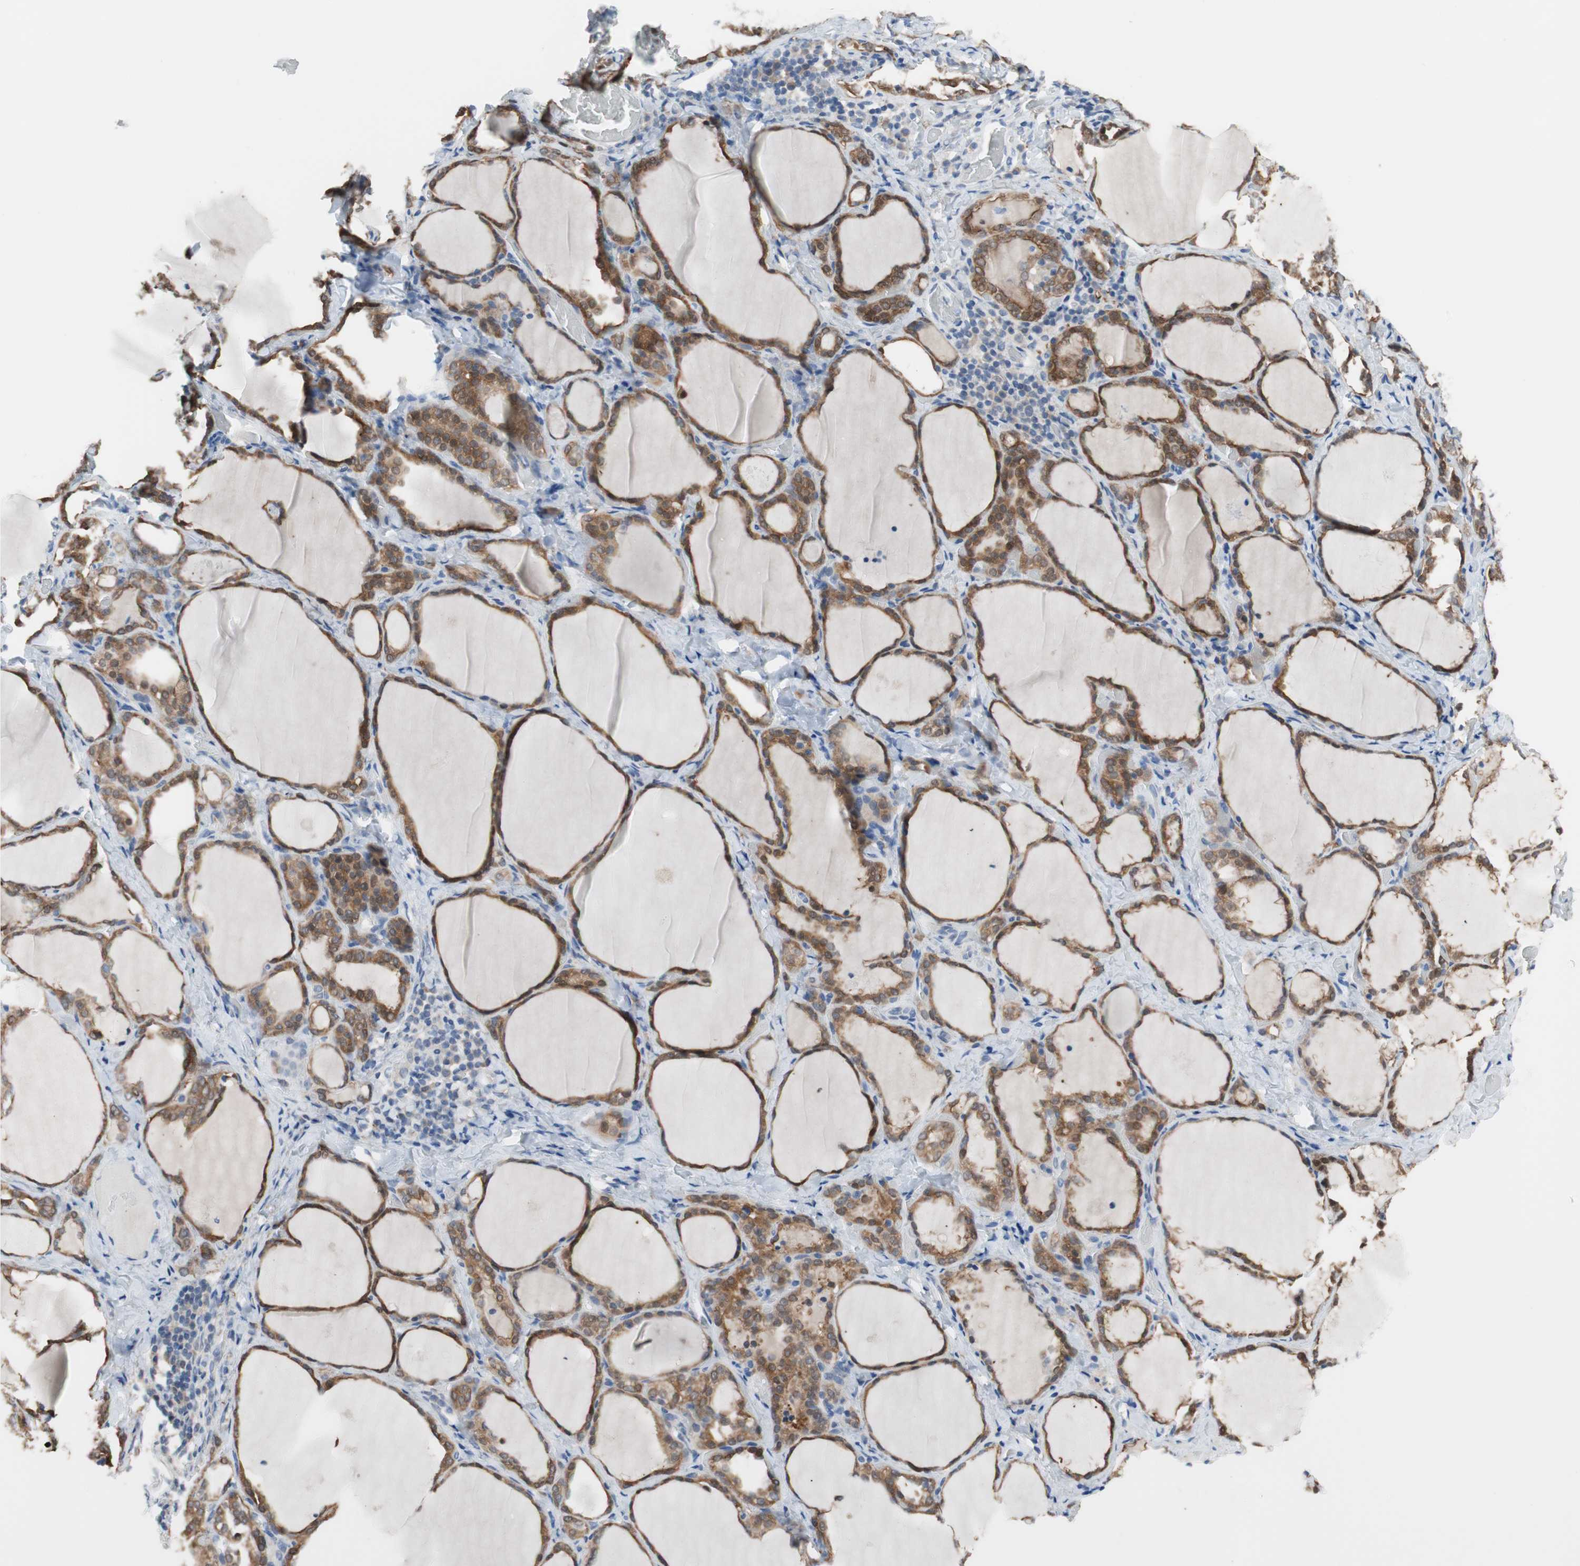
{"staining": {"intensity": "moderate", "quantity": ">75%", "location": "cytoplasmic/membranous"}, "tissue": "thyroid gland", "cell_type": "Glandular cells", "image_type": "normal", "snomed": [{"axis": "morphology", "description": "Normal tissue, NOS"}, {"axis": "morphology", "description": "Papillary adenocarcinoma, NOS"}, {"axis": "topography", "description": "Thyroid gland"}], "caption": "Immunohistochemistry histopathology image of normal thyroid gland: thyroid gland stained using IHC displays medium levels of moderate protein expression localized specifically in the cytoplasmic/membranous of glandular cells, appearing as a cytoplasmic/membranous brown color.", "gene": "GRHL1", "patient": {"sex": "female", "age": 30}}